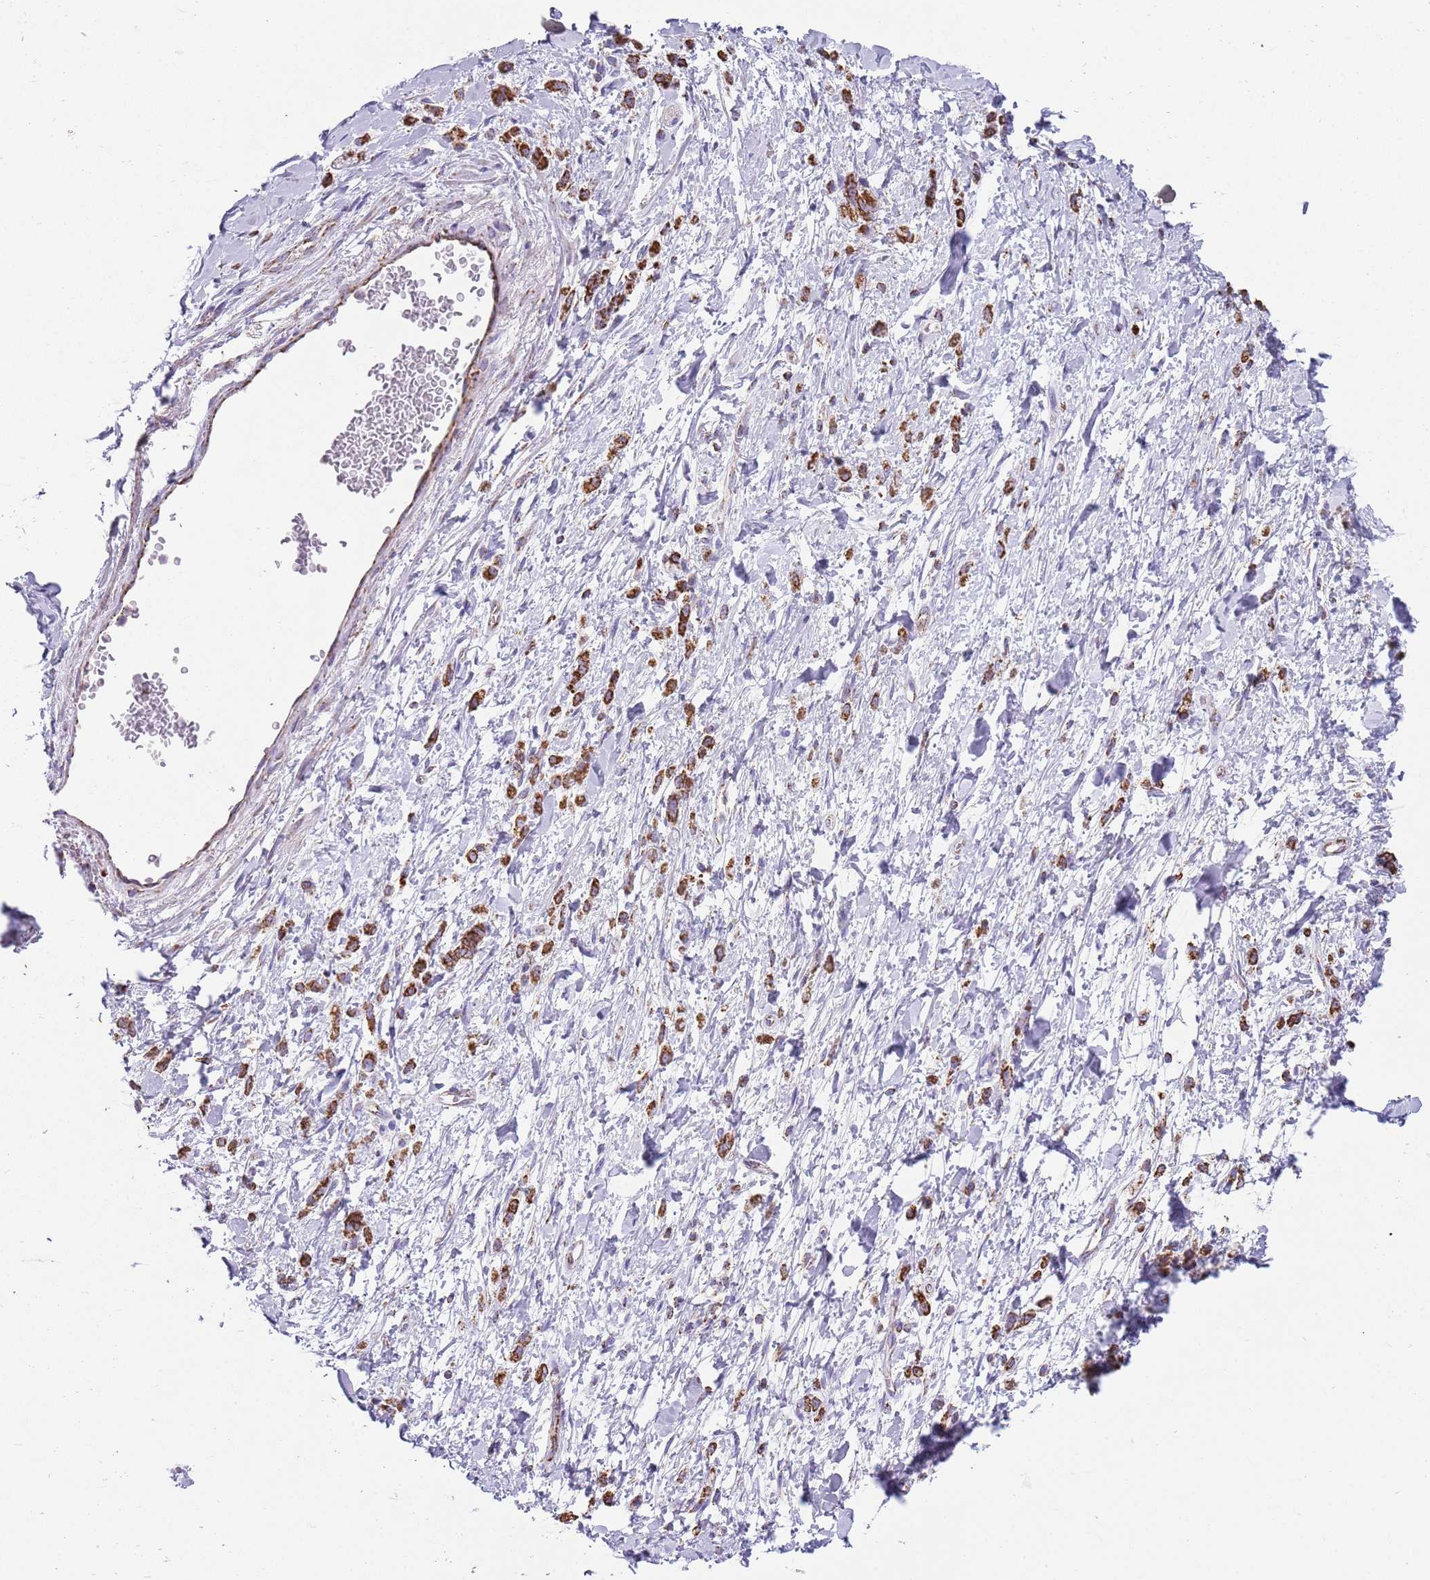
{"staining": {"intensity": "strong", "quantity": ">75%", "location": "cytoplasmic/membranous"}, "tissue": "stomach cancer", "cell_type": "Tumor cells", "image_type": "cancer", "snomed": [{"axis": "morphology", "description": "Adenocarcinoma, NOS"}, {"axis": "topography", "description": "Stomach"}], "caption": "A micrograph showing strong cytoplasmic/membranous expression in approximately >75% of tumor cells in stomach cancer, as visualized by brown immunohistochemical staining.", "gene": "TTLL1", "patient": {"sex": "female", "age": 60}}